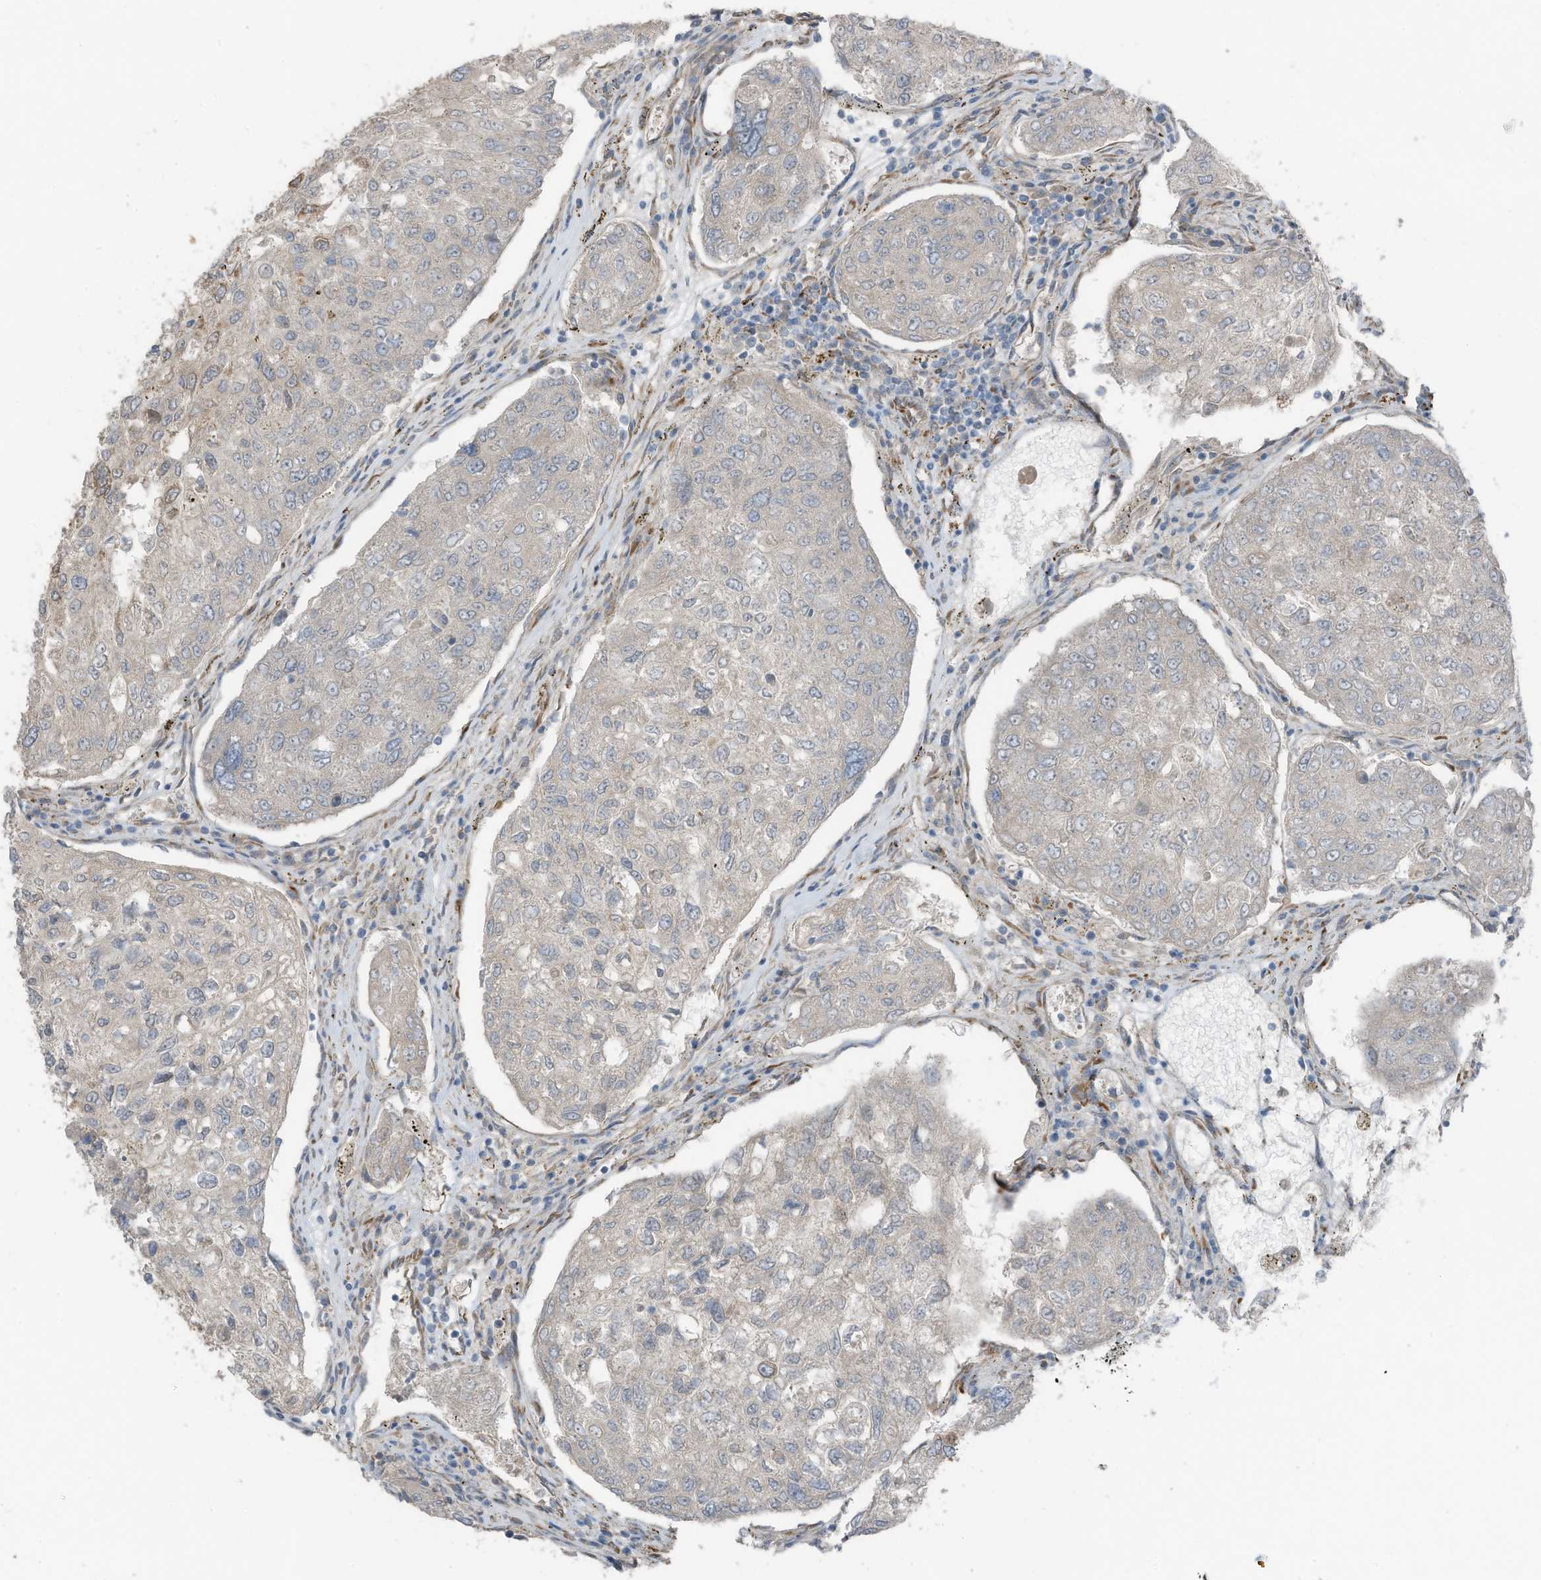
{"staining": {"intensity": "negative", "quantity": "none", "location": "none"}, "tissue": "urothelial cancer", "cell_type": "Tumor cells", "image_type": "cancer", "snomed": [{"axis": "morphology", "description": "Urothelial carcinoma, High grade"}, {"axis": "topography", "description": "Lymph node"}, {"axis": "topography", "description": "Urinary bladder"}], "caption": "This image is of high-grade urothelial carcinoma stained with immunohistochemistry to label a protein in brown with the nuclei are counter-stained blue. There is no staining in tumor cells. (DAB (3,3'-diaminobenzidine) IHC with hematoxylin counter stain).", "gene": "ARHGEF33", "patient": {"sex": "male", "age": 51}}